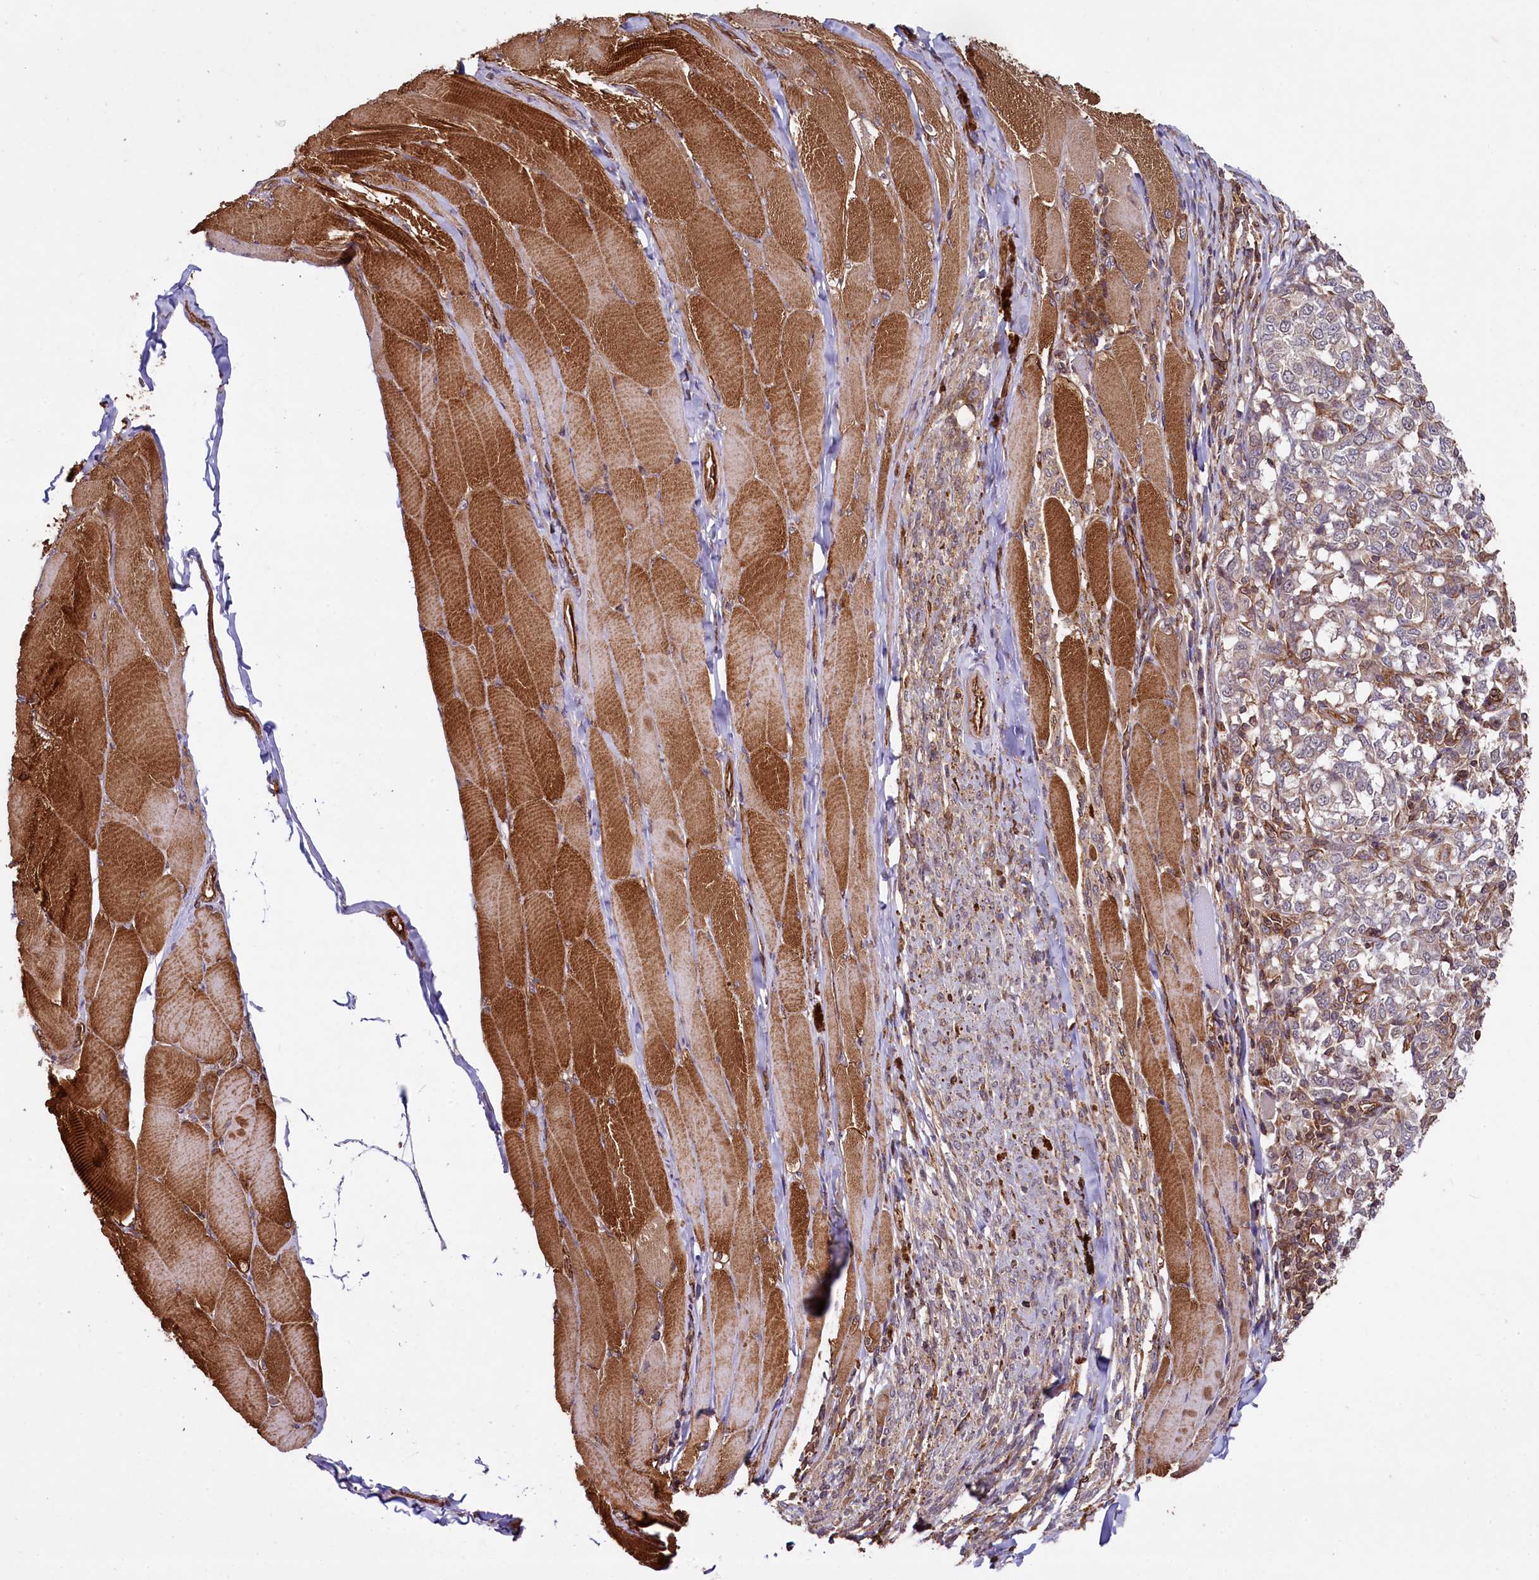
{"staining": {"intensity": "weak", "quantity": "<25%", "location": "cytoplasmic/membranous"}, "tissue": "melanoma", "cell_type": "Tumor cells", "image_type": "cancer", "snomed": [{"axis": "morphology", "description": "Malignant melanoma, NOS"}, {"axis": "topography", "description": "Skin"}], "caption": "Immunohistochemical staining of human malignant melanoma displays no significant positivity in tumor cells.", "gene": "SVIP", "patient": {"sex": "female", "age": 72}}